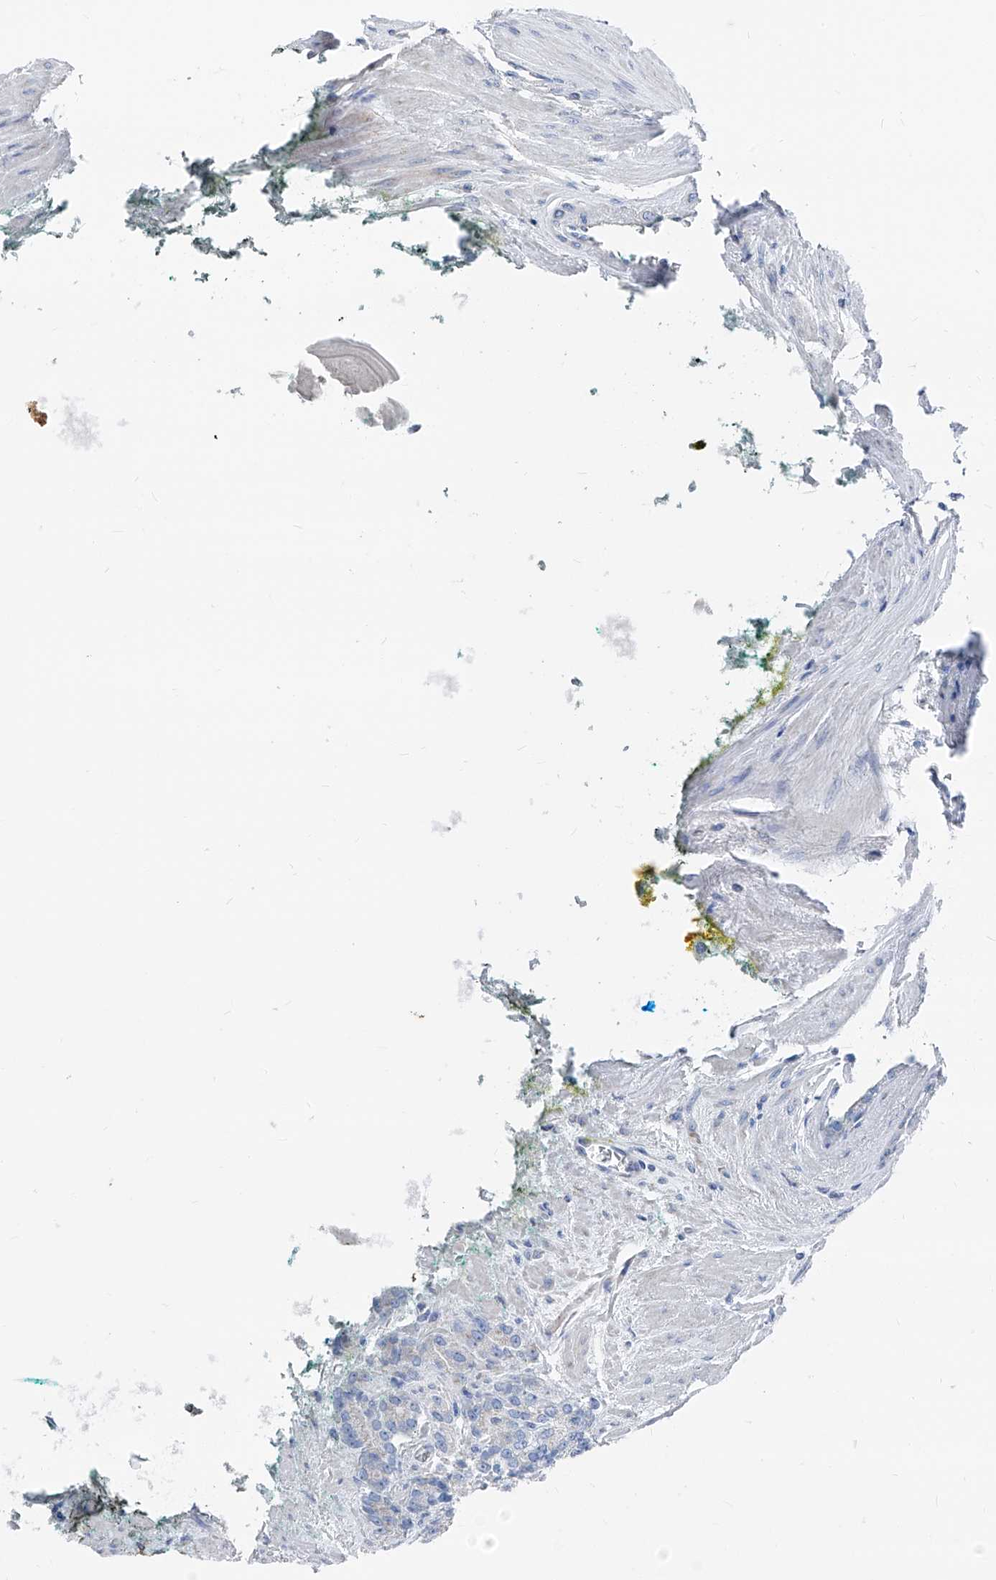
{"staining": {"intensity": "negative", "quantity": "none", "location": "none"}, "tissue": "prostate cancer", "cell_type": "Tumor cells", "image_type": "cancer", "snomed": [{"axis": "morphology", "description": "Adenocarcinoma, High grade"}, {"axis": "topography", "description": "Prostate"}], "caption": "Immunohistochemistry (IHC) histopathology image of human prostate cancer (adenocarcinoma (high-grade)) stained for a protein (brown), which displays no staining in tumor cells.", "gene": "AGPS", "patient": {"sex": "male", "age": 71}}